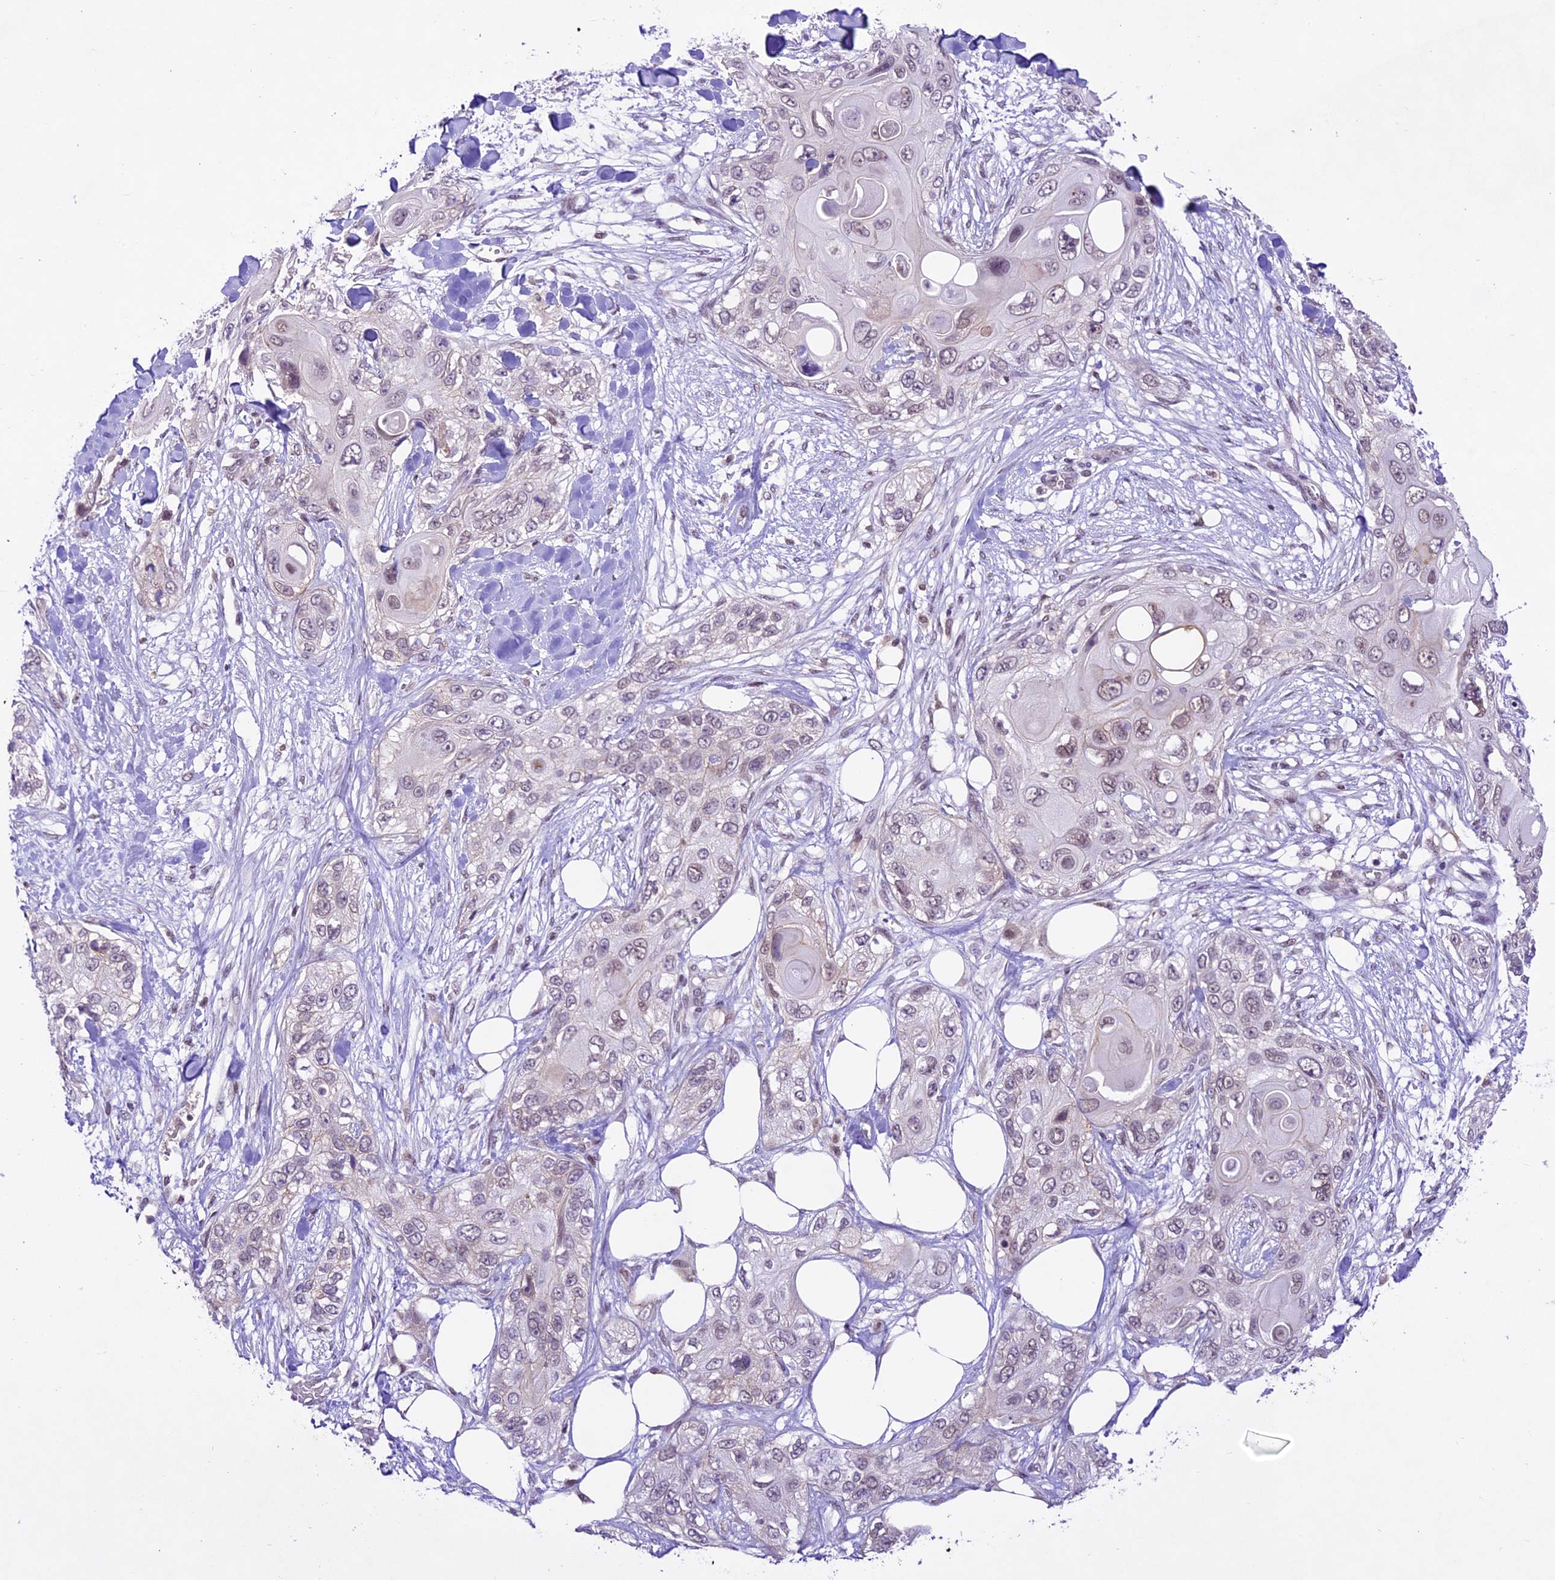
{"staining": {"intensity": "negative", "quantity": "none", "location": "none"}, "tissue": "skin cancer", "cell_type": "Tumor cells", "image_type": "cancer", "snomed": [{"axis": "morphology", "description": "Normal tissue, NOS"}, {"axis": "morphology", "description": "Squamous cell carcinoma, NOS"}, {"axis": "topography", "description": "Skin"}], "caption": "Squamous cell carcinoma (skin) was stained to show a protein in brown. There is no significant staining in tumor cells.", "gene": "SHKBP1", "patient": {"sex": "male", "age": 72}}